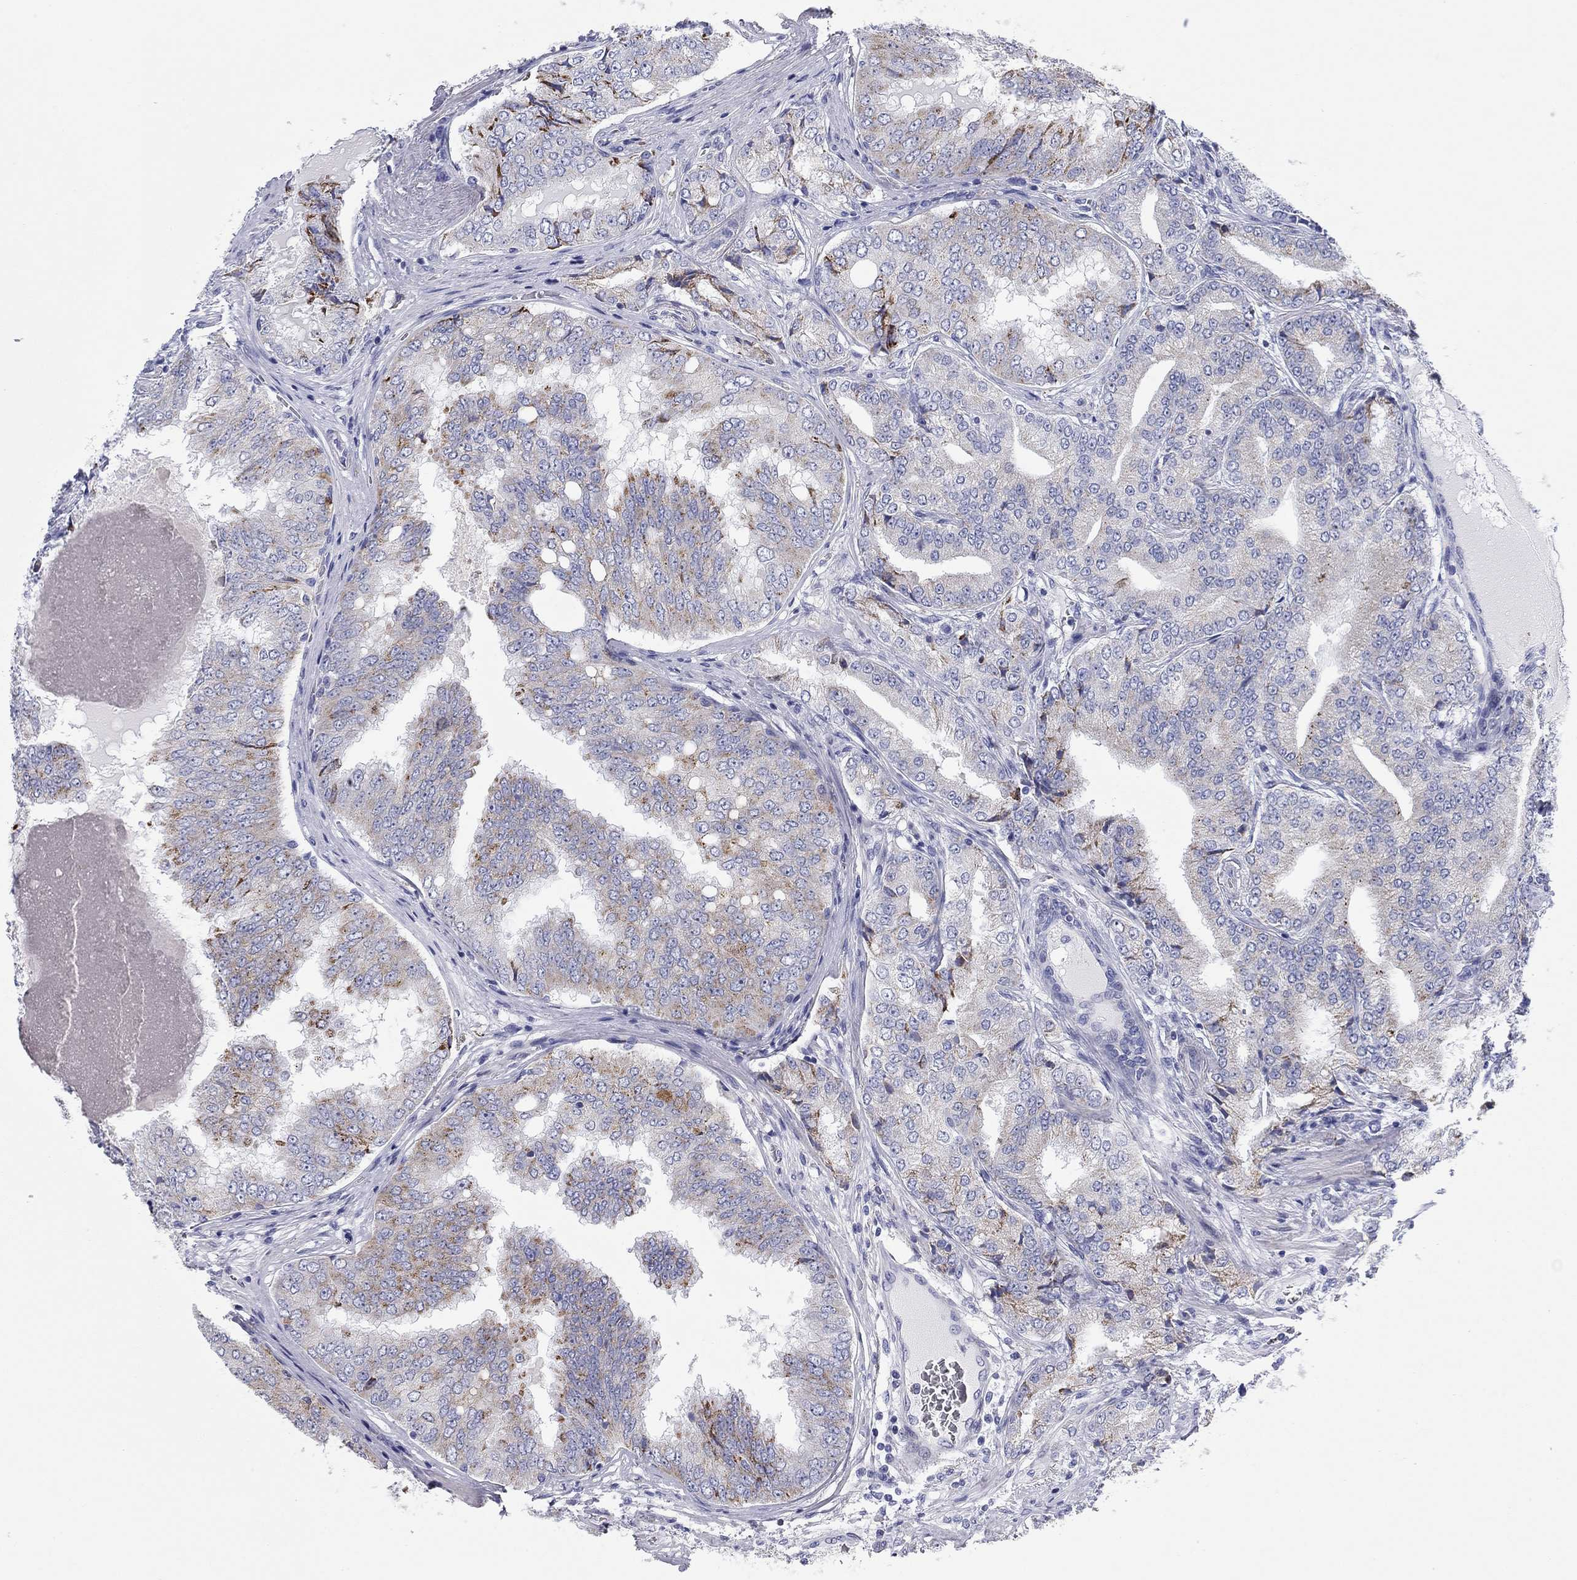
{"staining": {"intensity": "moderate", "quantity": "25%-75%", "location": "cytoplasmic/membranous"}, "tissue": "prostate cancer", "cell_type": "Tumor cells", "image_type": "cancer", "snomed": [{"axis": "morphology", "description": "Adenocarcinoma, NOS"}, {"axis": "topography", "description": "Prostate"}], "caption": "An immunohistochemistry (IHC) histopathology image of neoplastic tissue is shown. Protein staining in brown labels moderate cytoplasmic/membranous positivity in prostate cancer within tumor cells.", "gene": "CHI3L2", "patient": {"sex": "male", "age": 65}}